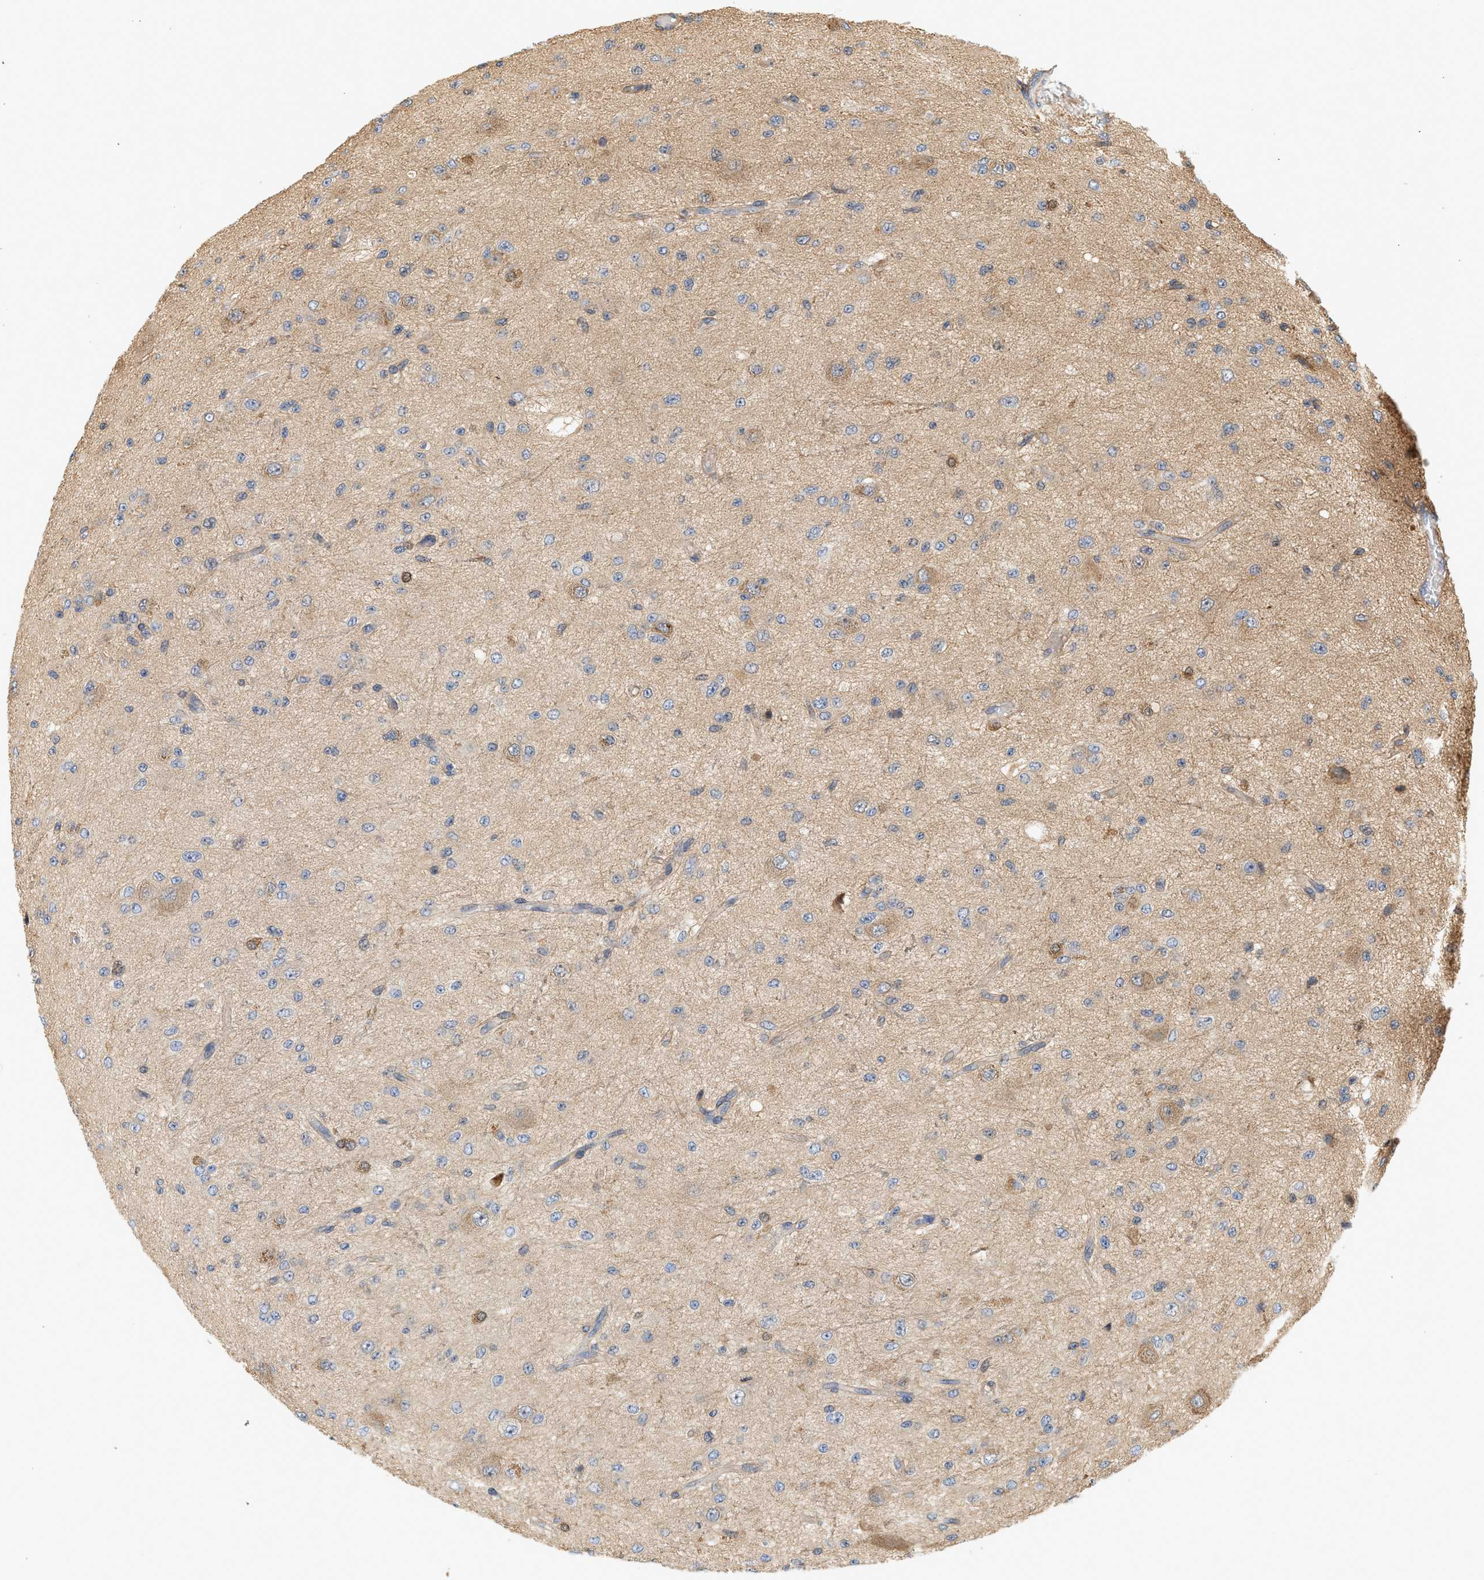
{"staining": {"intensity": "weak", "quantity": "25%-75%", "location": "cytoplasmic/membranous"}, "tissue": "glioma", "cell_type": "Tumor cells", "image_type": "cancer", "snomed": [{"axis": "morphology", "description": "Glioma, malignant, High grade"}, {"axis": "topography", "description": "pancreas cauda"}], "caption": "Immunohistochemistry micrograph of neoplastic tissue: glioma stained using IHC displays low levels of weak protein expression localized specifically in the cytoplasmic/membranous of tumor cells, appearing as a cytoplasmic/membranous brown color.", "gene": "CTXN1", "patient": {"sex": "male", "age": 60}}